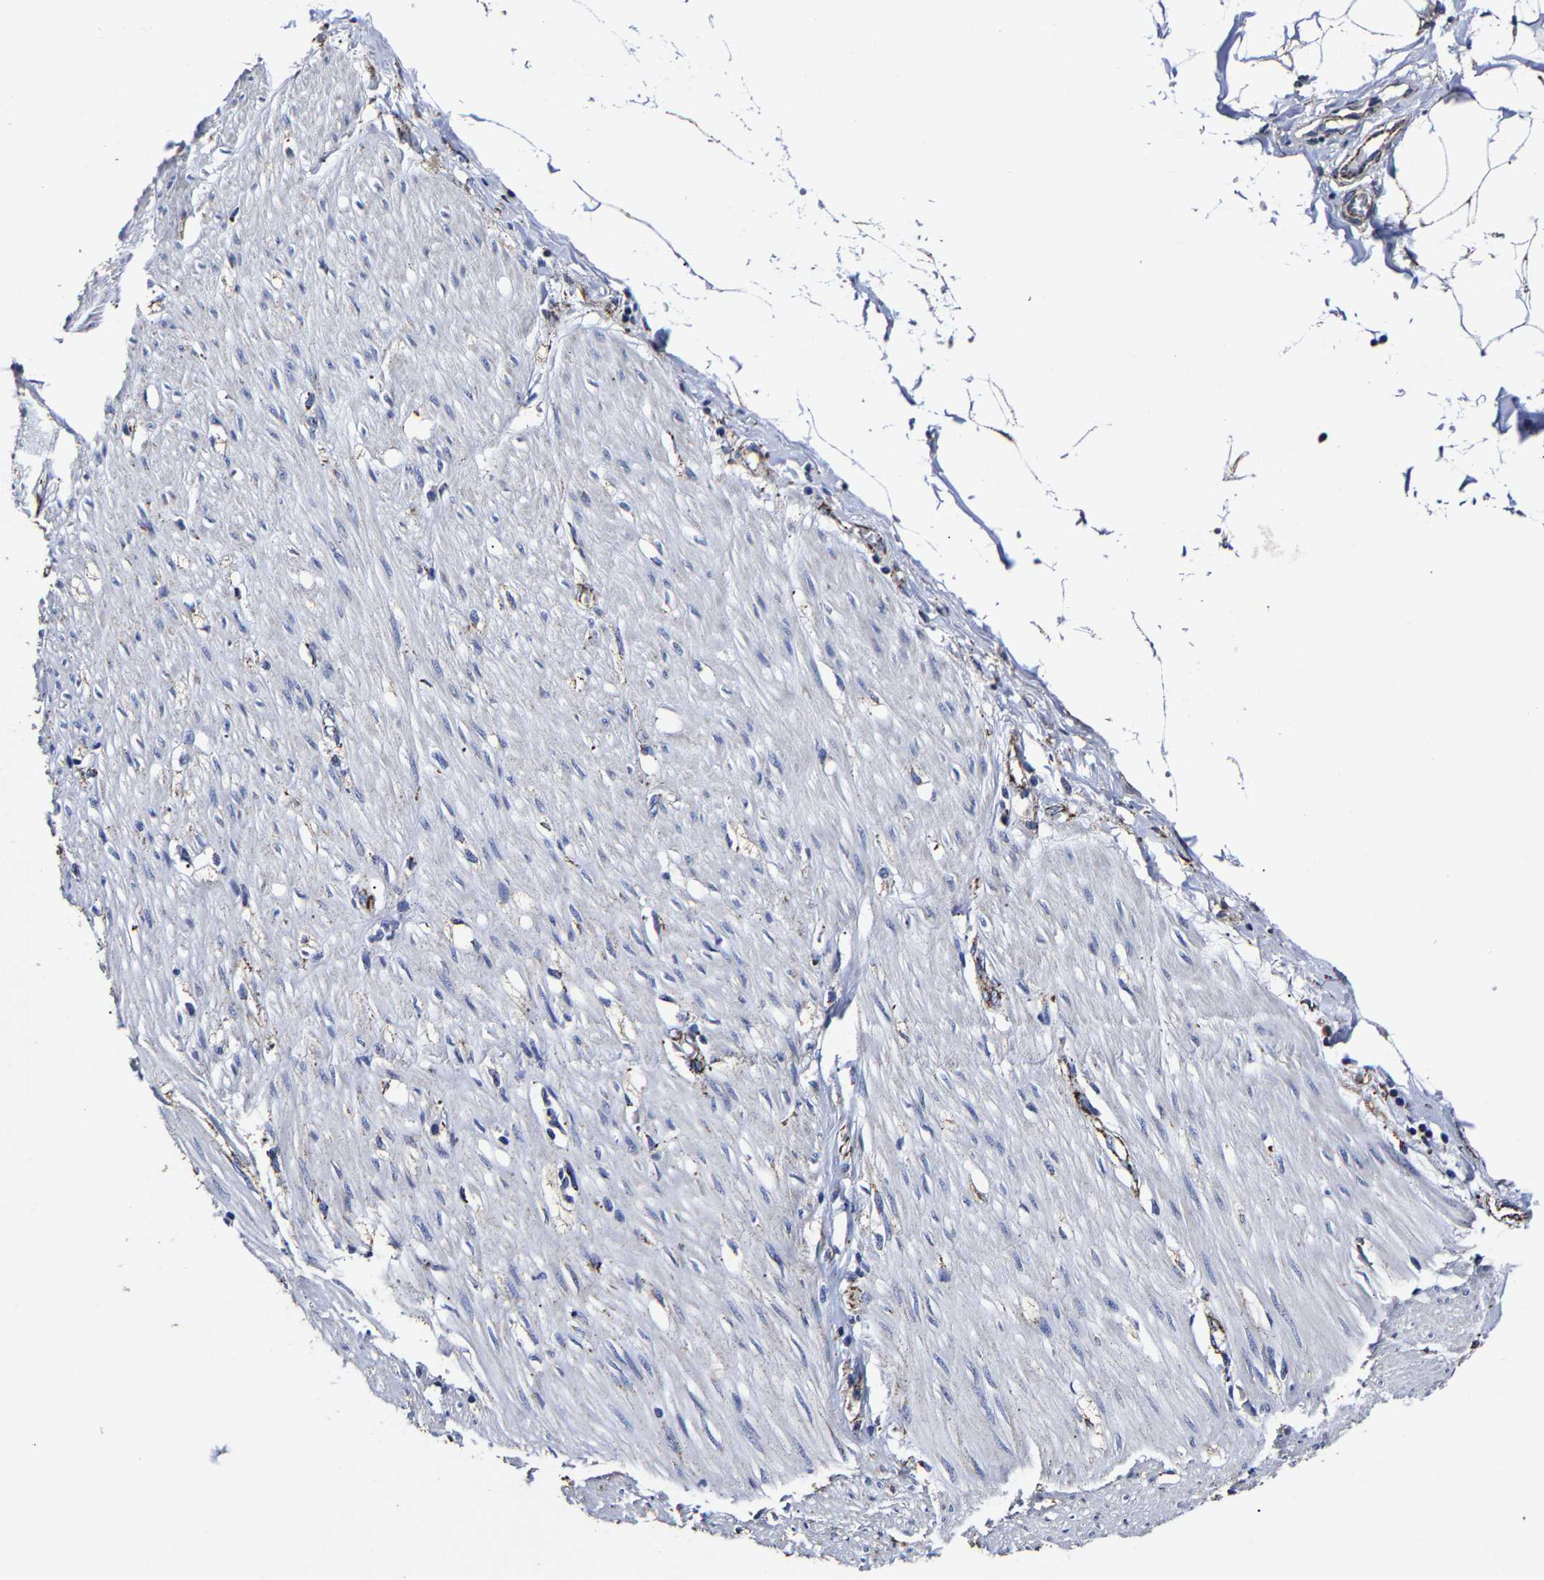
{"staining": {"intensity": "weak", "quantity": ">75%", "location": "cytoplasmic/membranous"}, "tissue": "adipose tissue", "cell_type": "Adipocytes", "image_type": "normal", "snomed": [{"axis": "morphology", "description": "Normal tissue, NOS"}, {"axis": "morphology", "description": "Adenocarcinoma, NOS"}, {"axis": "topography", "description": "Colon"}, {"axis": "topography", "description": "Peripheral nerve tissue"}], "caption": "Weak cytoplasmic/membranous expression is seen in about >75% of adipocytes in unremarkable adipose tissue. (DAB (3,3'-diaminobenzidine) IHC with brightfield microscopy, high magnification).", "gene": "AASS", "patient": {"sex": "male", "age": 14}}